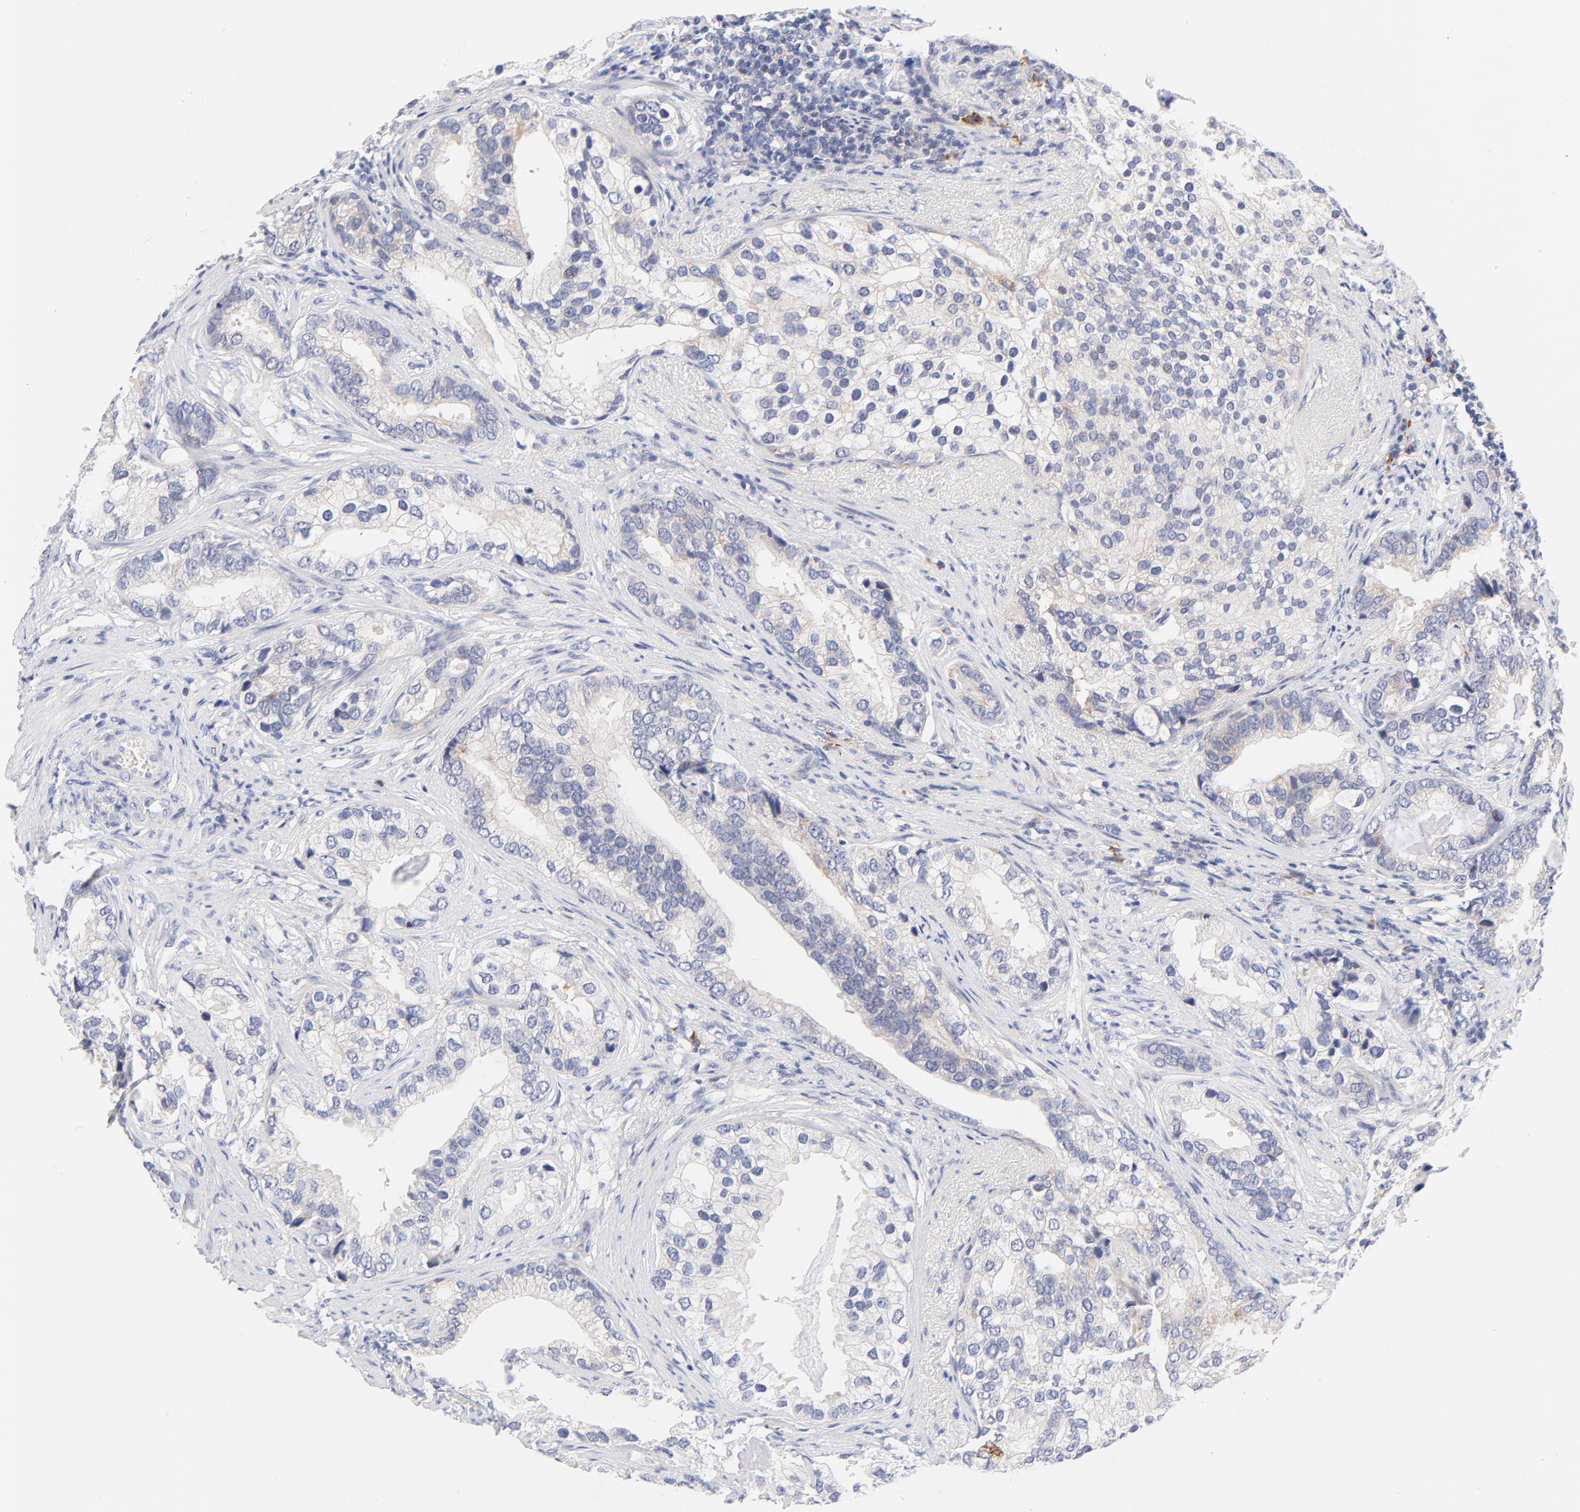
{"staining": {"intensity": "negative", "quantity": "none", "location": "none"}, "tissue": "prostate cancer", "cell_type": "Tumor cells", "image_type": "cancer", "snomed": [{"axis": "morphology", "description": "Adenocarcinoma, Low grade"}, {"axis": "topography", "description": "Prostate"}], "caption": "A histopathology image of adenocarcinoma (low-grade) (prostate) stained for a protein shows no brown staining in tumor cells. Brightfield microscopy of IHC stained with DAB (brown) and hematoxylin (blue), captured at high magnification.", "gene": "AFF2", "patient": {"sex": "male", "age": 71}}